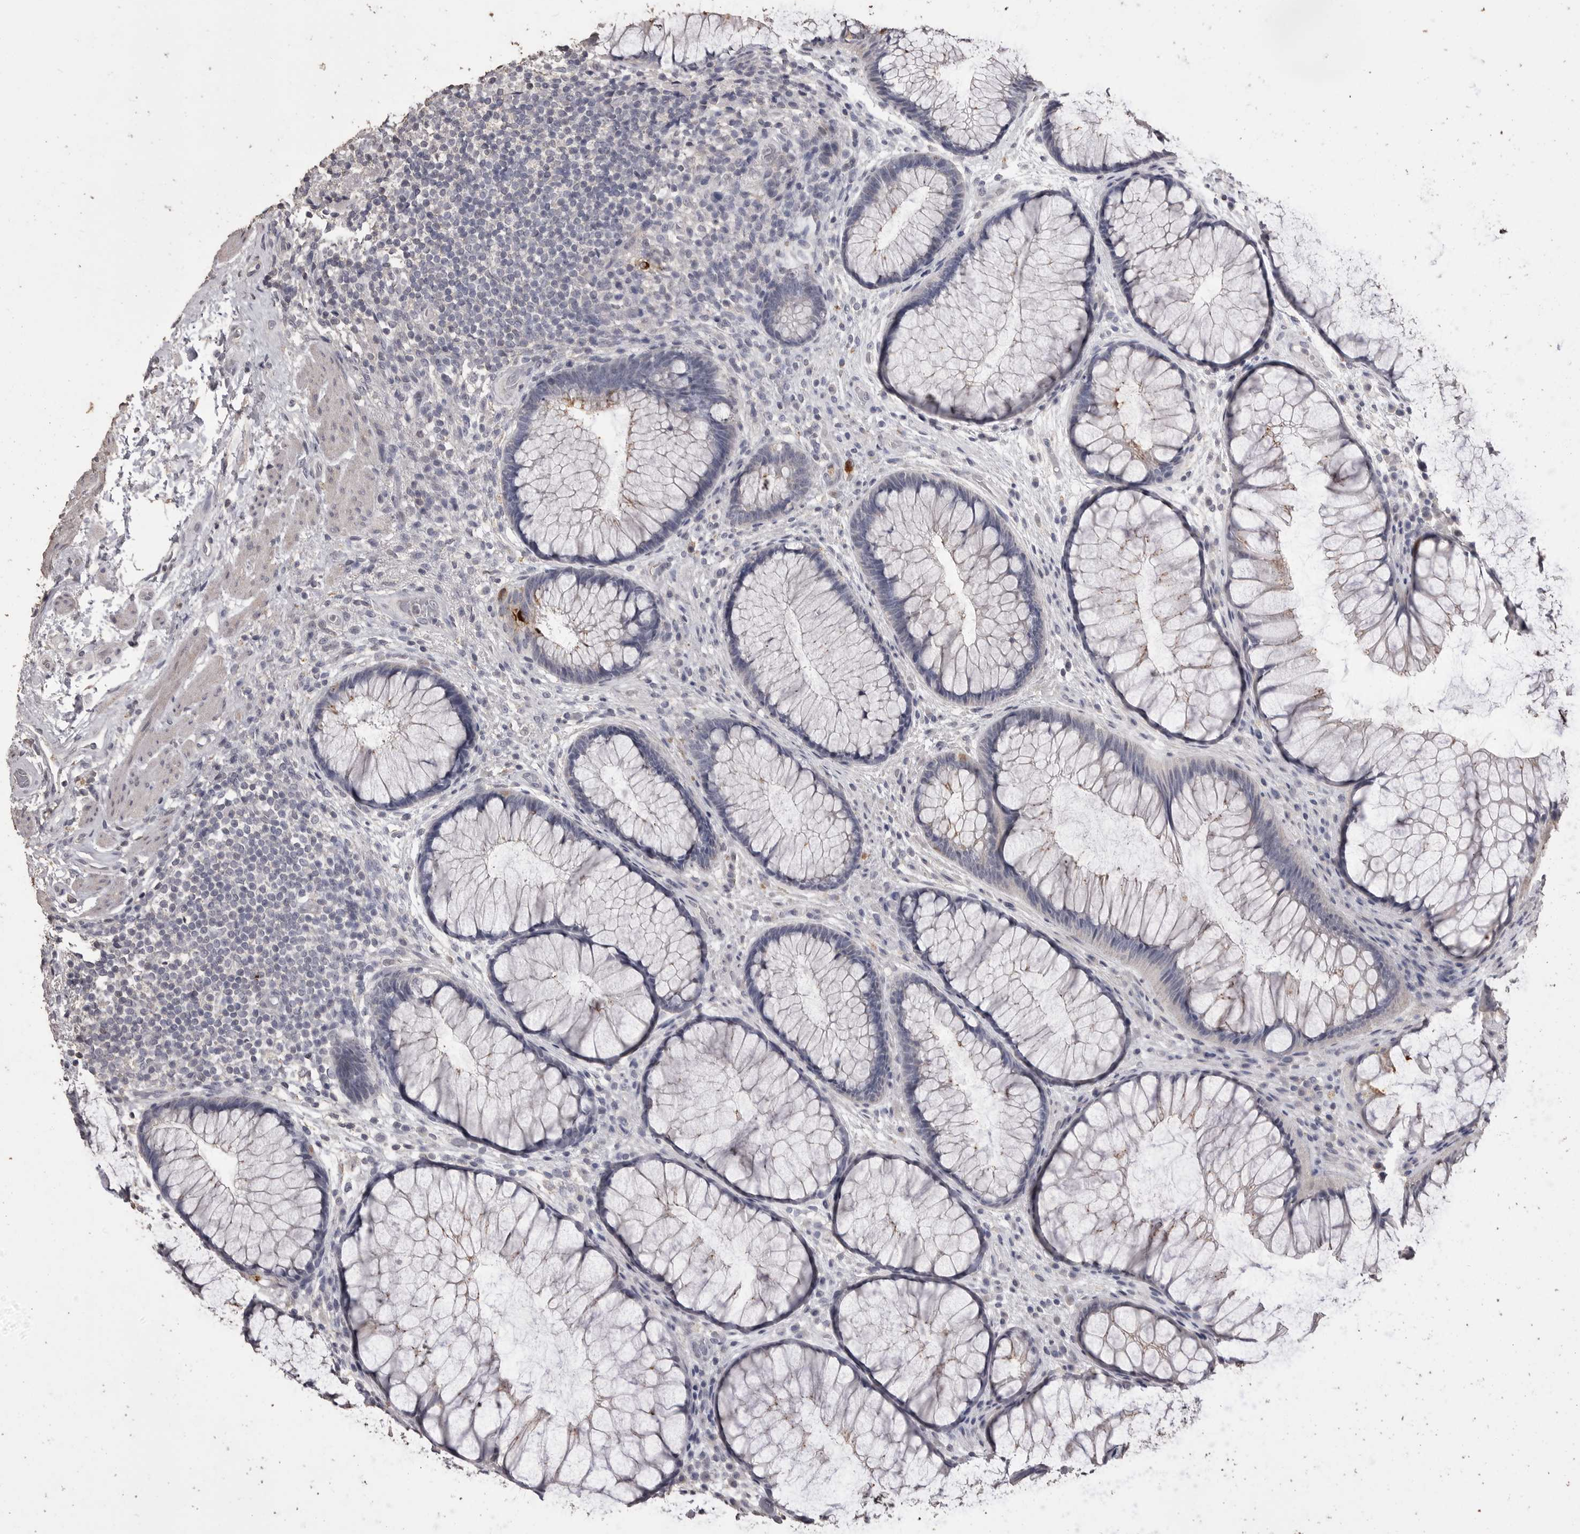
{"staining": {"intensity": "weak", "quantity": "<25%", "location": "cytoplasmic/membranous"}, "tissue": "rectum", "cell_type": "Glandular cells", "image_type": "normal", "snomed": [{"axis": "morphology", "description": "Normal tissue, NOS"}, {"axis": "topography", "description": "Rectum"}], "caption": "IHC of benign human rectum displays no expression in glandular cells. (DAB IHC with hematoxylin counter stain).", "gene": "MMP7", "patient": {"sex": "male", "age": 51}}